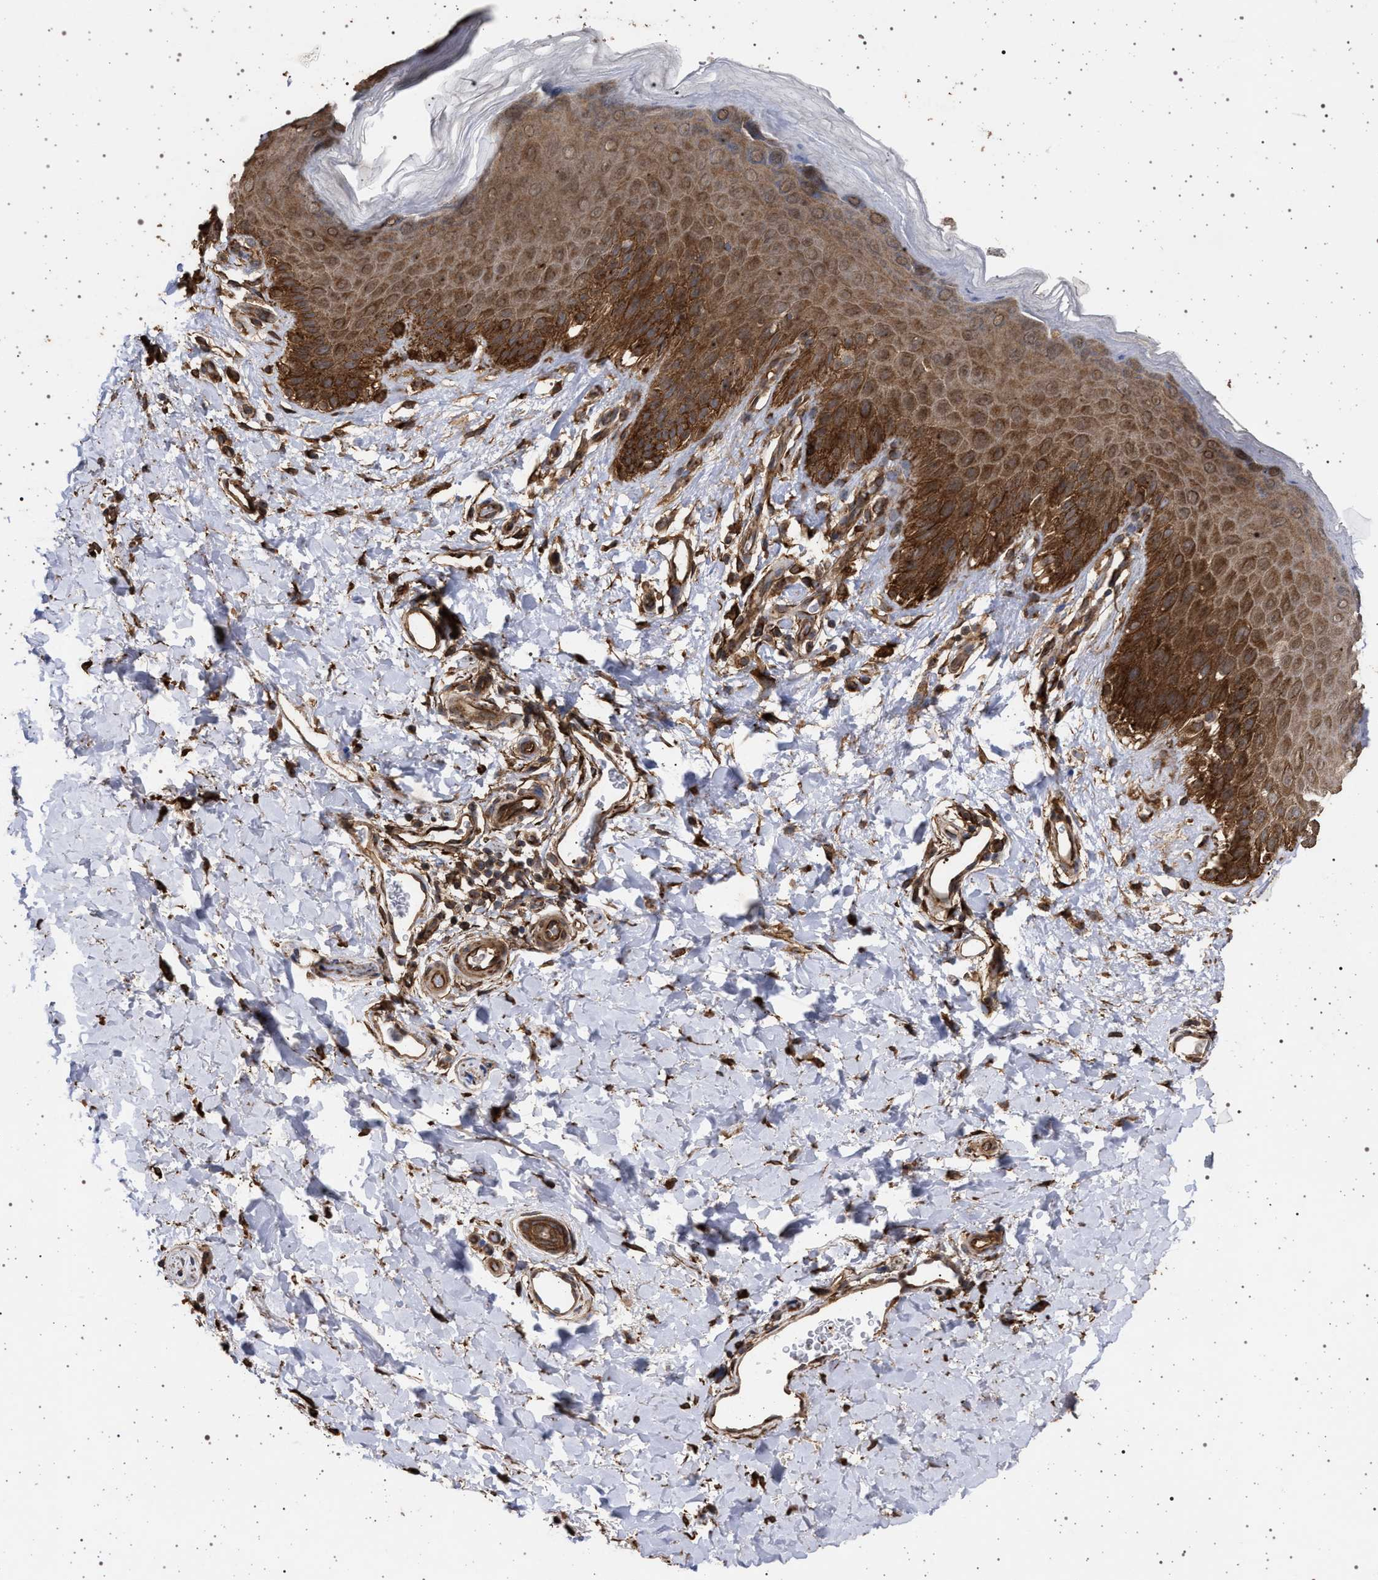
{"staining": {"intensity": "moderate", "quantity": ">75%", "location": "cytoplasmic/membranous"}, "tissue": "skin", "cell_type": "Epidermal cells", "image_type": "normal", "snomed": [{"axis": "morphology", "description": "Normal tissue, NOS"}, {"axis": "topography", "description": "Anal"}], "caption": "High-magnification brightfield microscopy of unremarkable skin stained with DAB (3,3'-diaminobenzidine) (brown) and counterstained with hematoxylin (blue). epidermal cells exhibit moderate cytoplasmic/membranous expression is present in approximately>75% of cells. The staining was performed using DAB (3,3'-diaminobenzidine), with brown indicating positive protein expression. Nuclei are stained blue with hematoxylin.", "gene": "IFT20", "patient": {"sex": "male", "age": 44}}